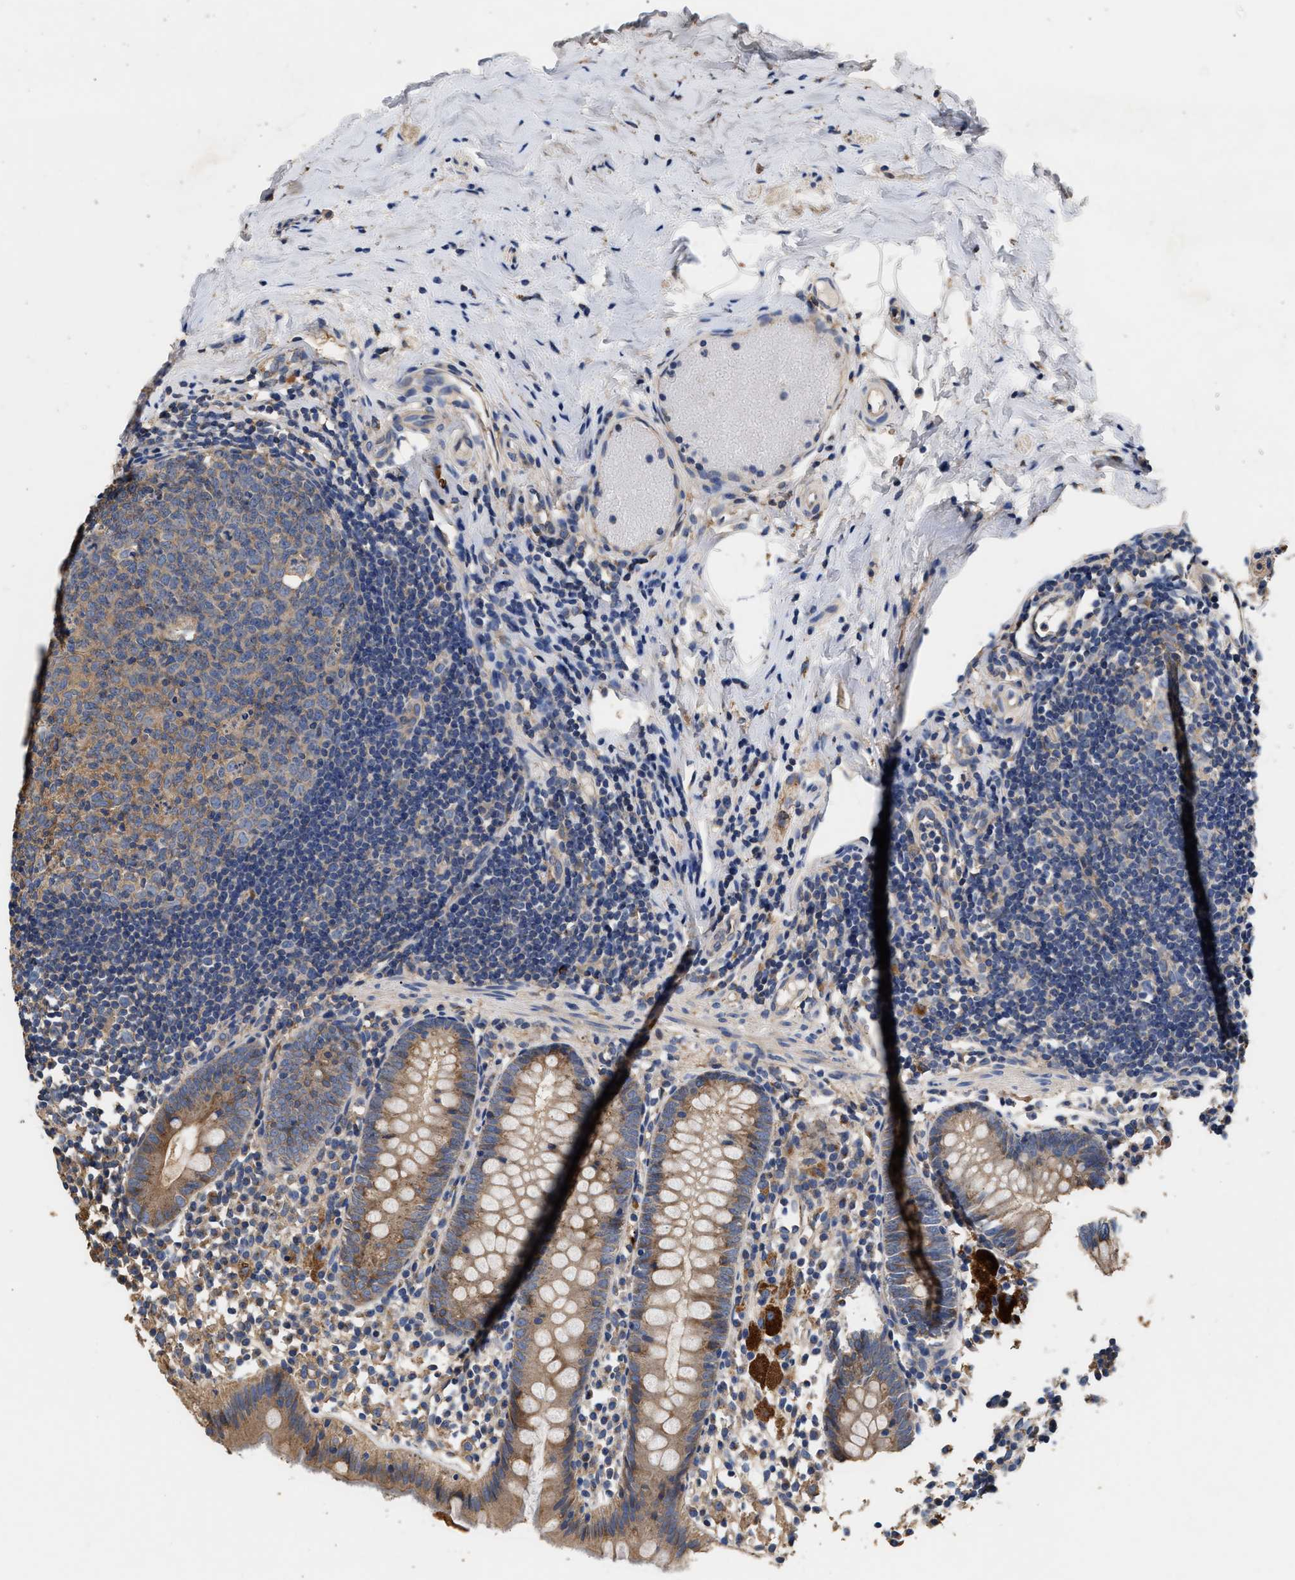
{"staining": {"intensity": "moderate", "quantity": ">75%", "location": "cytoplasmic/membranous"}, "tissue": "appendix", "cell_type": "Glandular cells", "image_type": "normal", "snomed": [{"axis": "morphology", "description": "Normal tissue, NOS"}, {"axis": "topography", "description": "Appendix"}], "caption": "Protein expression analysis of unremarkable appendix shows moderate cytoplasmic/membranous staining in about >75% of glandular cells. Ihc stains the protein of interest in brown and the nuclei are stained blue.", "gene": "KLB", "patient": {"sex": "female", "age": 20}}